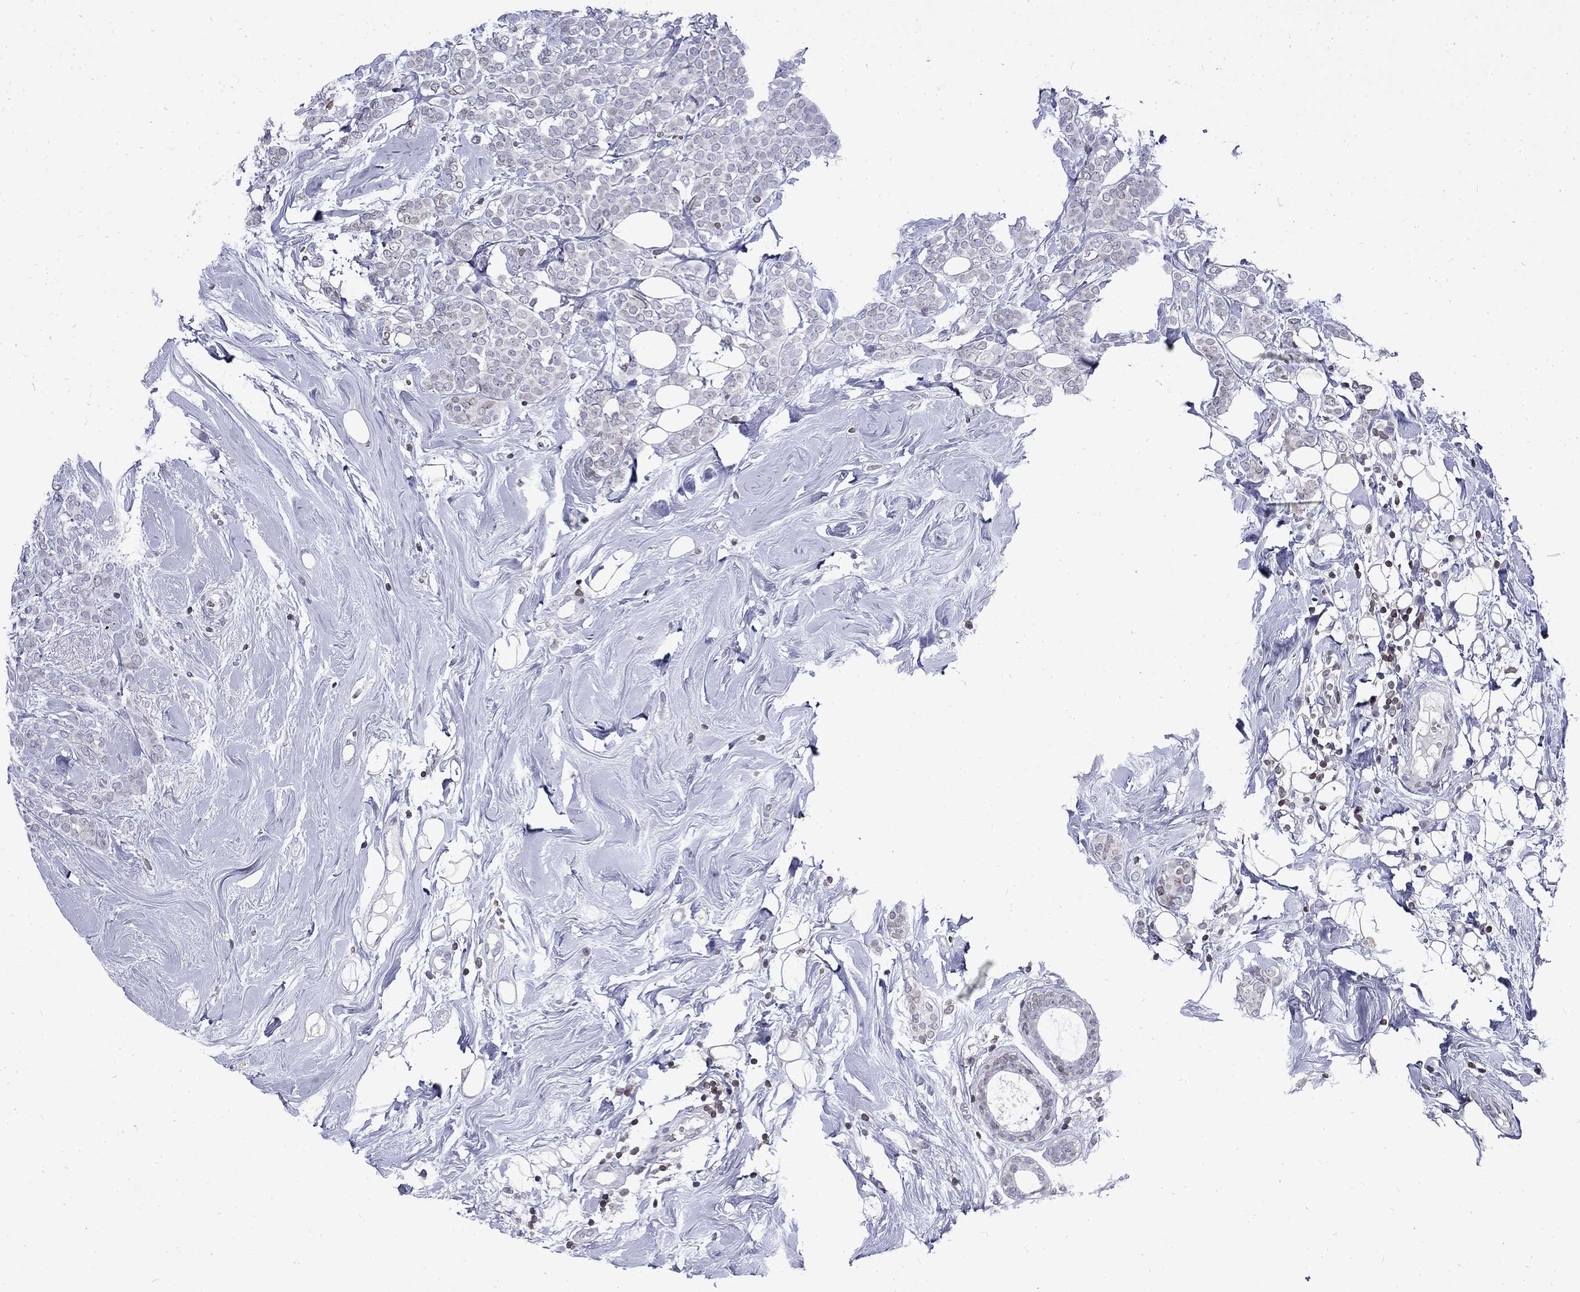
{"staining": {"intensity": "negative", "quantity": "none", "location": "none"}, "tissue": "breast cancer", "cell_type": "Tumor cells", "image_type": "cancer", "snomed": [{"axis": "morphology", "description": "Lobular carcinoma"}, {"axis": "topography", "description": "Breast"}], "caption": "This is a photomicrograph of IHC staining of breast lobular carcinoma, which shows no expression in tumor cells.", "gene": "SLA", "patient": {"sex": "female", "age": 49}}